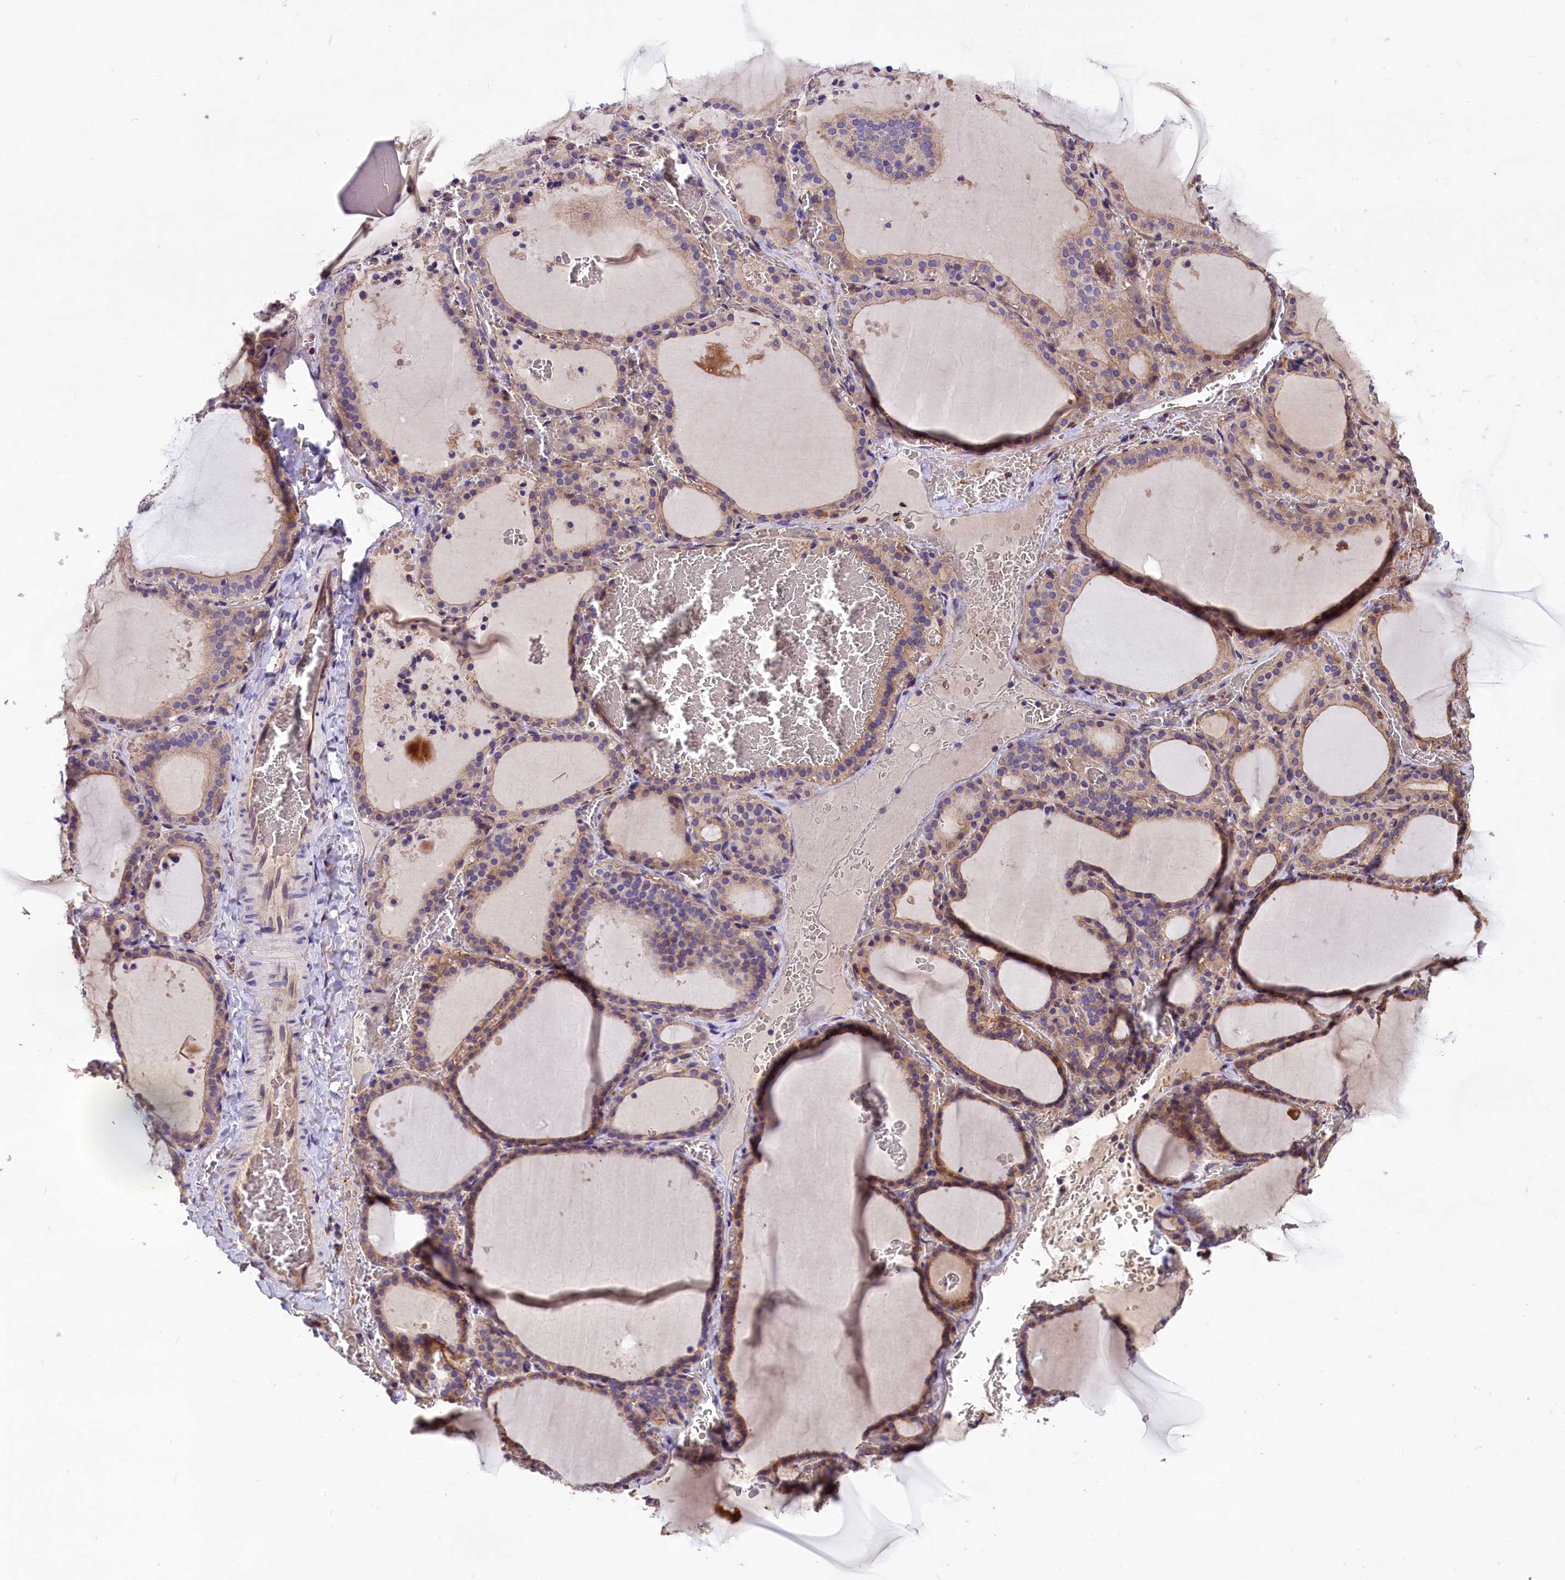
{"staining": {"intensity": "moderate", "quantity": "25%-75%", "location": "cytoplasmic/membranous"}, "tissue": "thyroid gland", "cell_type": "Glandular cells", "image_type": "normal", "snomed": [{"axis": "morphology", "description": "Normal tissue, NOS"}, {"axis": "topography", "description": "Thyroid gland"}], "caption": "DAB (3,3'-diaminobenzidine) immunohistochemical staining of normal thyroid gland displays moderate cytoplasmic/membranous protein staining in approximately 25%-75% of glandular cells.", "gene": "ERMARD", "patient": {"sex": "female", "age": 39}}